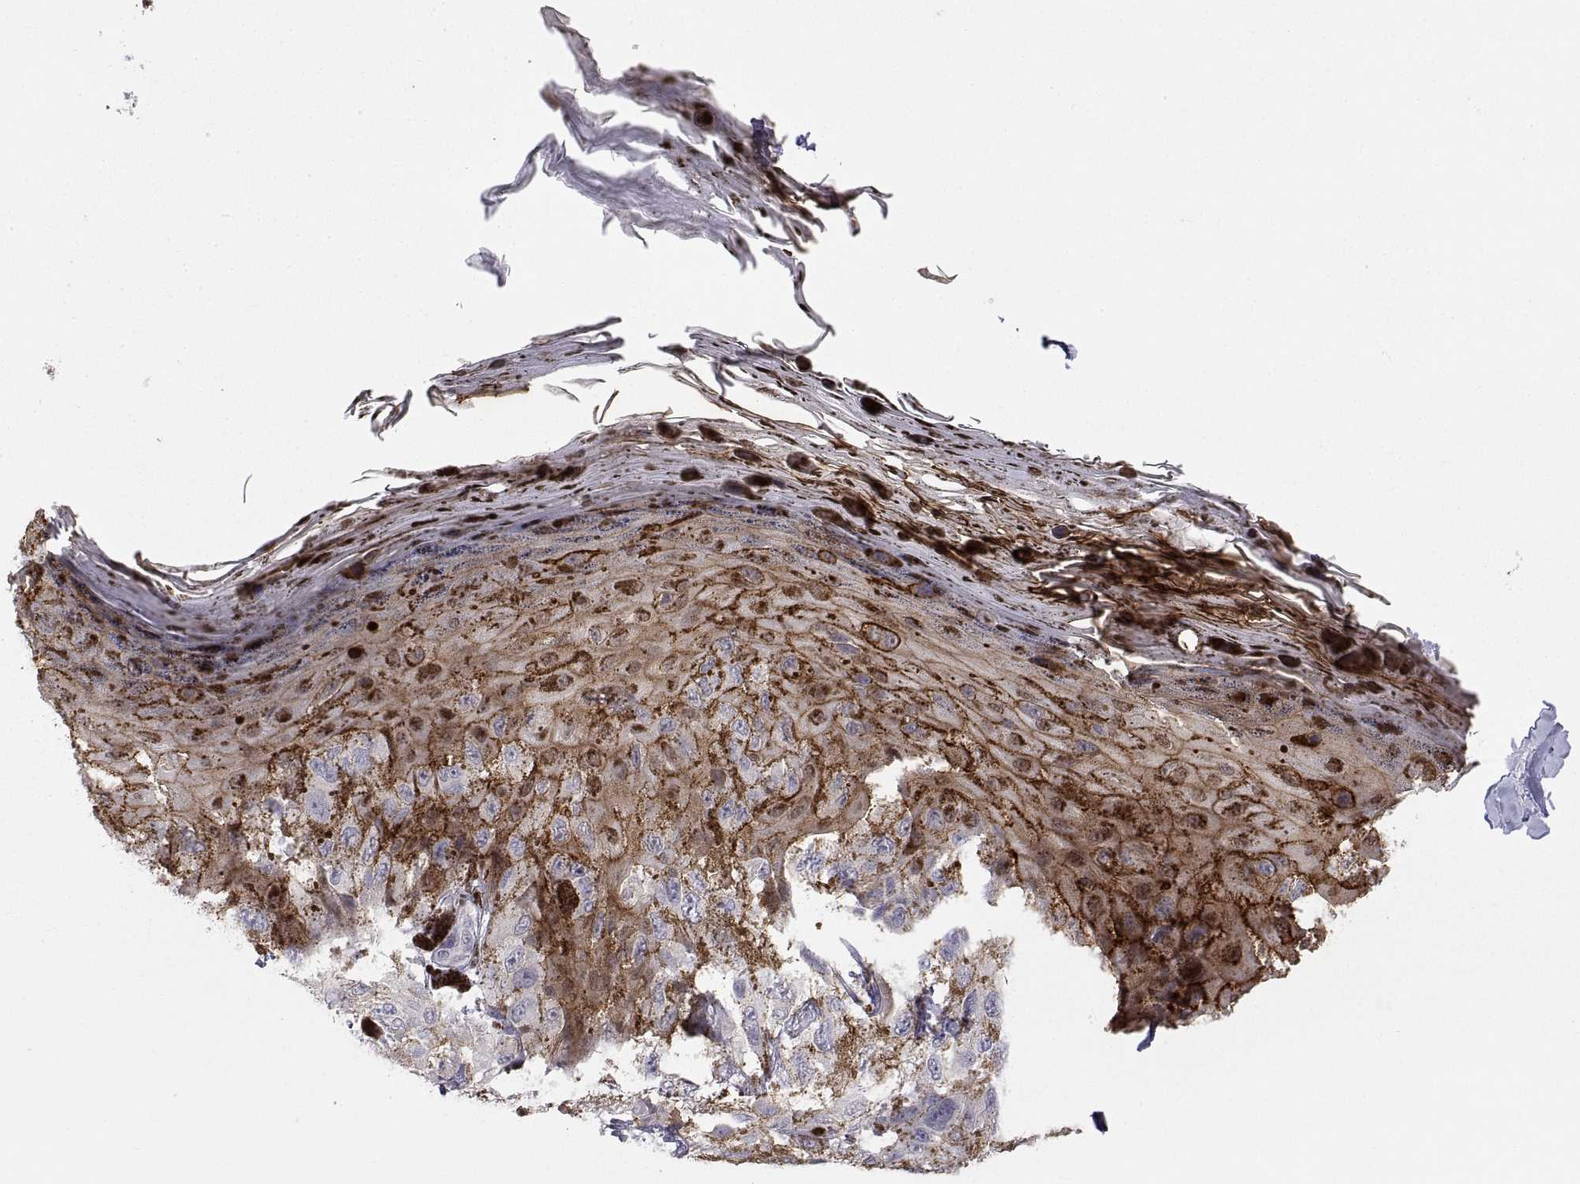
{"staining": {"intensity": "weak", "quantity": ">75%", "location": "cytoplasmic/membranous"}, "tissue": "melanoma", "cell_type": "Tumor cells", "image_type": "cancer", "snomed": [{"axis": "morphology", "description": "Malignant melanoma, NOS"}, {"axis": "topography", "description": "Skin"}], "caption": "This is an image of immunohistochemistry staining of melanoma, which shows weak positivity in the cytoplasmic/membranous of tumor cells.", "gene": "PKP1", "patient": {"sex": "male", "age": 36}}